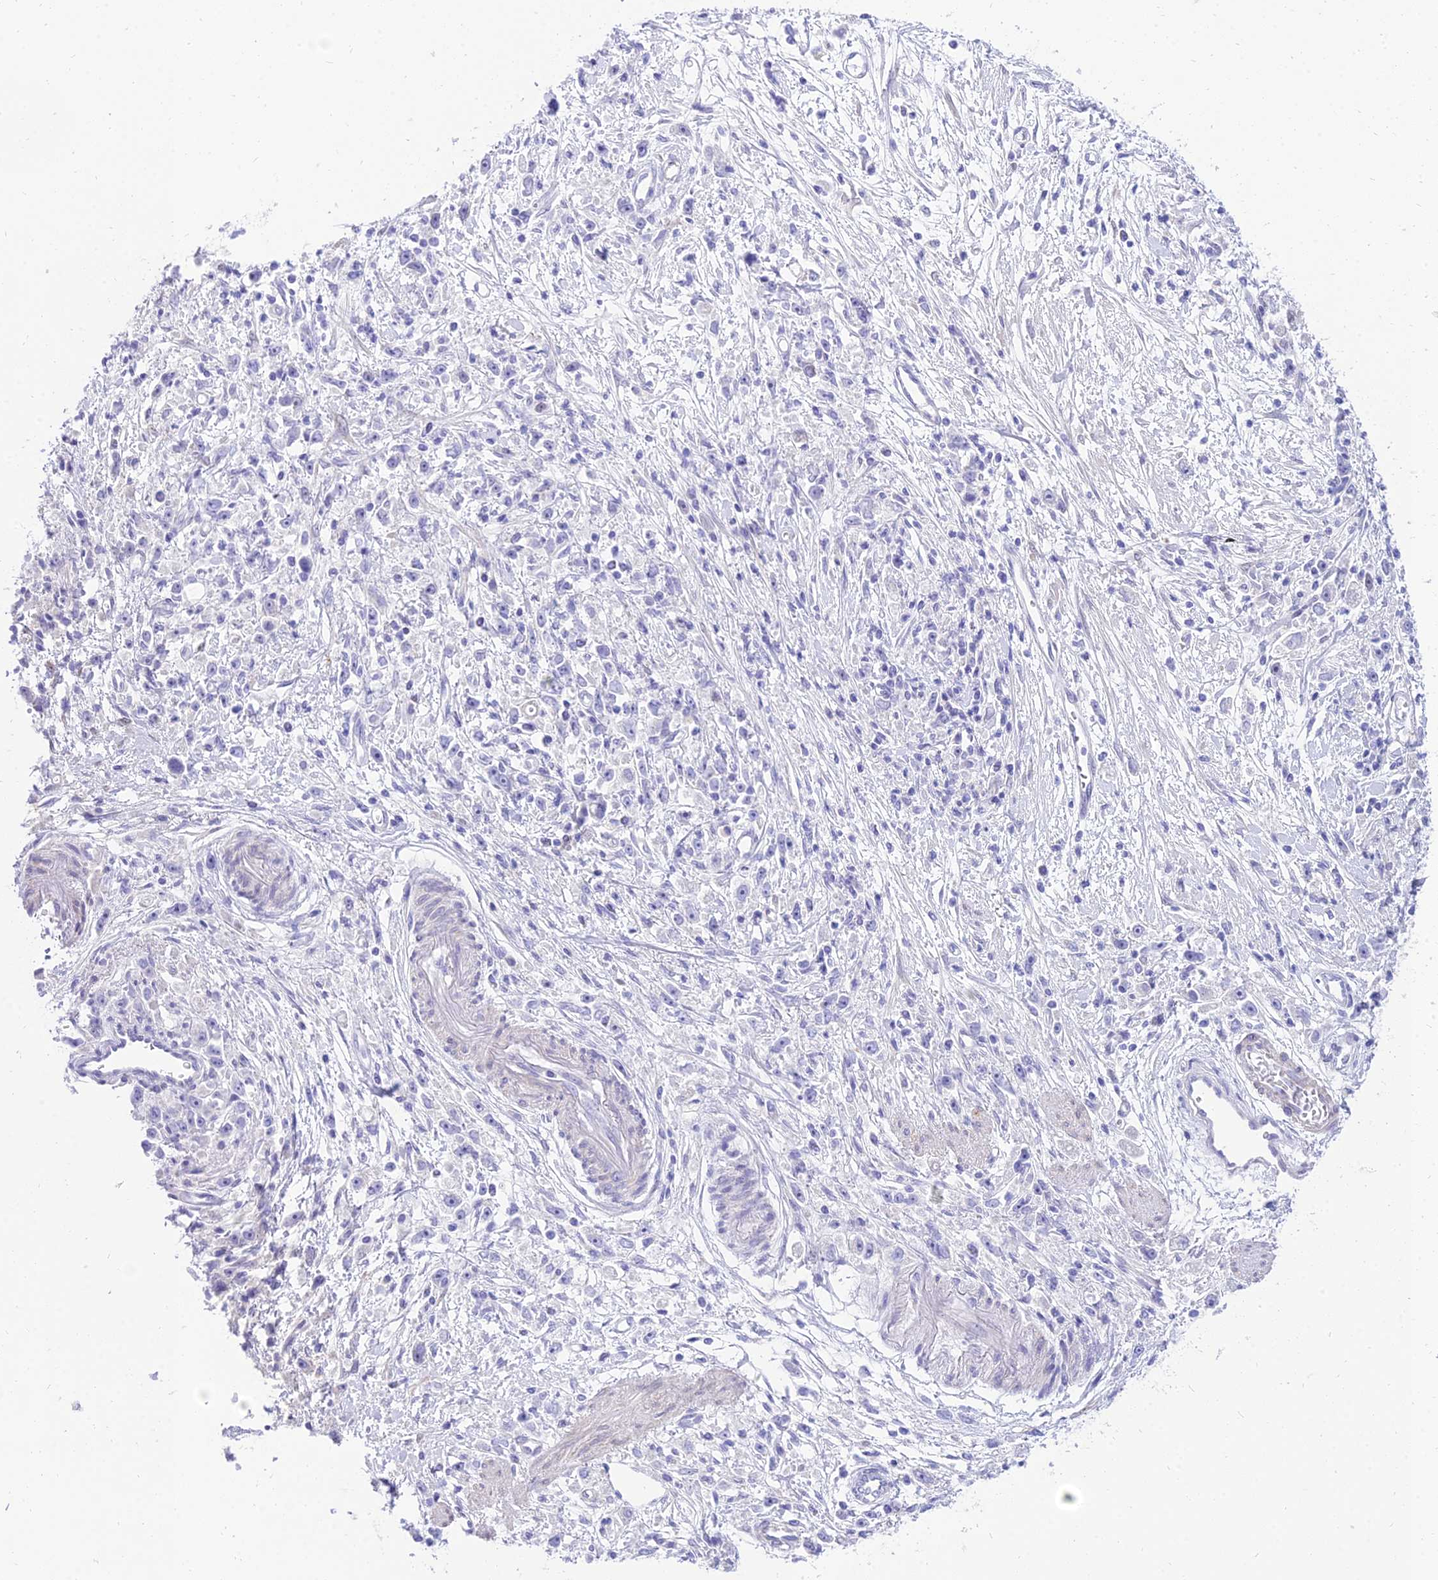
{"staining": {"intensity": "negative", "quantity": "none", "location": "none"}, "tissue": "stomach cancer", "cell_type": "Tumor cells", "image_type": "cancer", "snomed": [{"axis": "morphology", "description": "Adenocarcinoma, NOS"}, {"axis": "topography", "description": "Stomach"}], "caption": "The histopathology image demonstrates no staining of tumor cells in stomach adenocarcinoma.", "gene": "TAC3", "patient": {"sex": "female", "age": 59}}